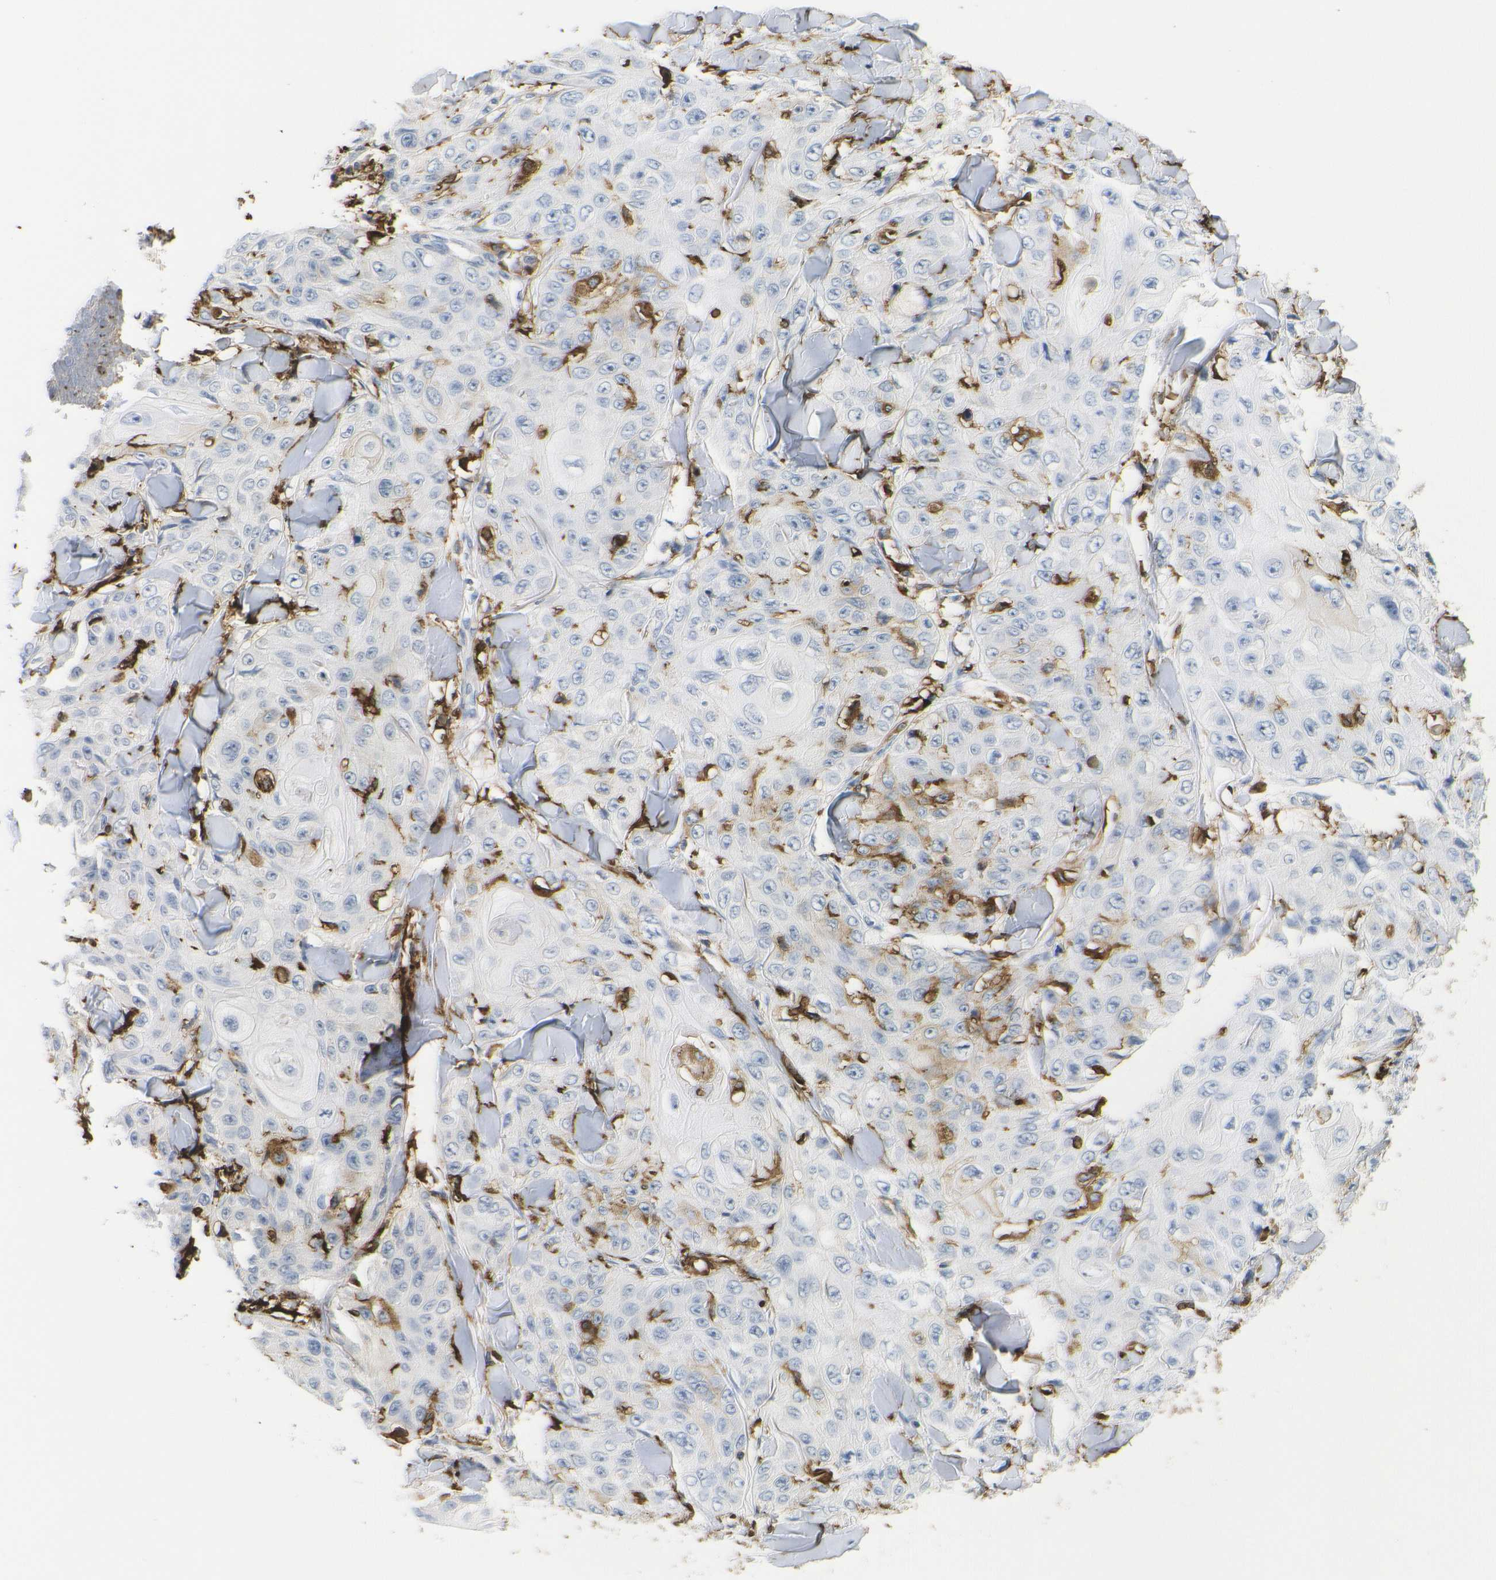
{"staining": {"intensity": "negative", "quantity": "none", "location": "none"}, "tissue": "skin cancer", "cell_type": "Tumor cells", "image_type": "cancer", "snomed": [{"axis": "morphology", "description": "Squamous cell carcinoma, NOS"}, {"axis": "topography", "description": "Skin"}], "caption": "Squamous cell carcinoma (skin) was stained to show a protein in brown. There is no significant expression in tumor cells.", "gene": "HLA-DQB1", "patient": {"sex": "male", "age": 86}}